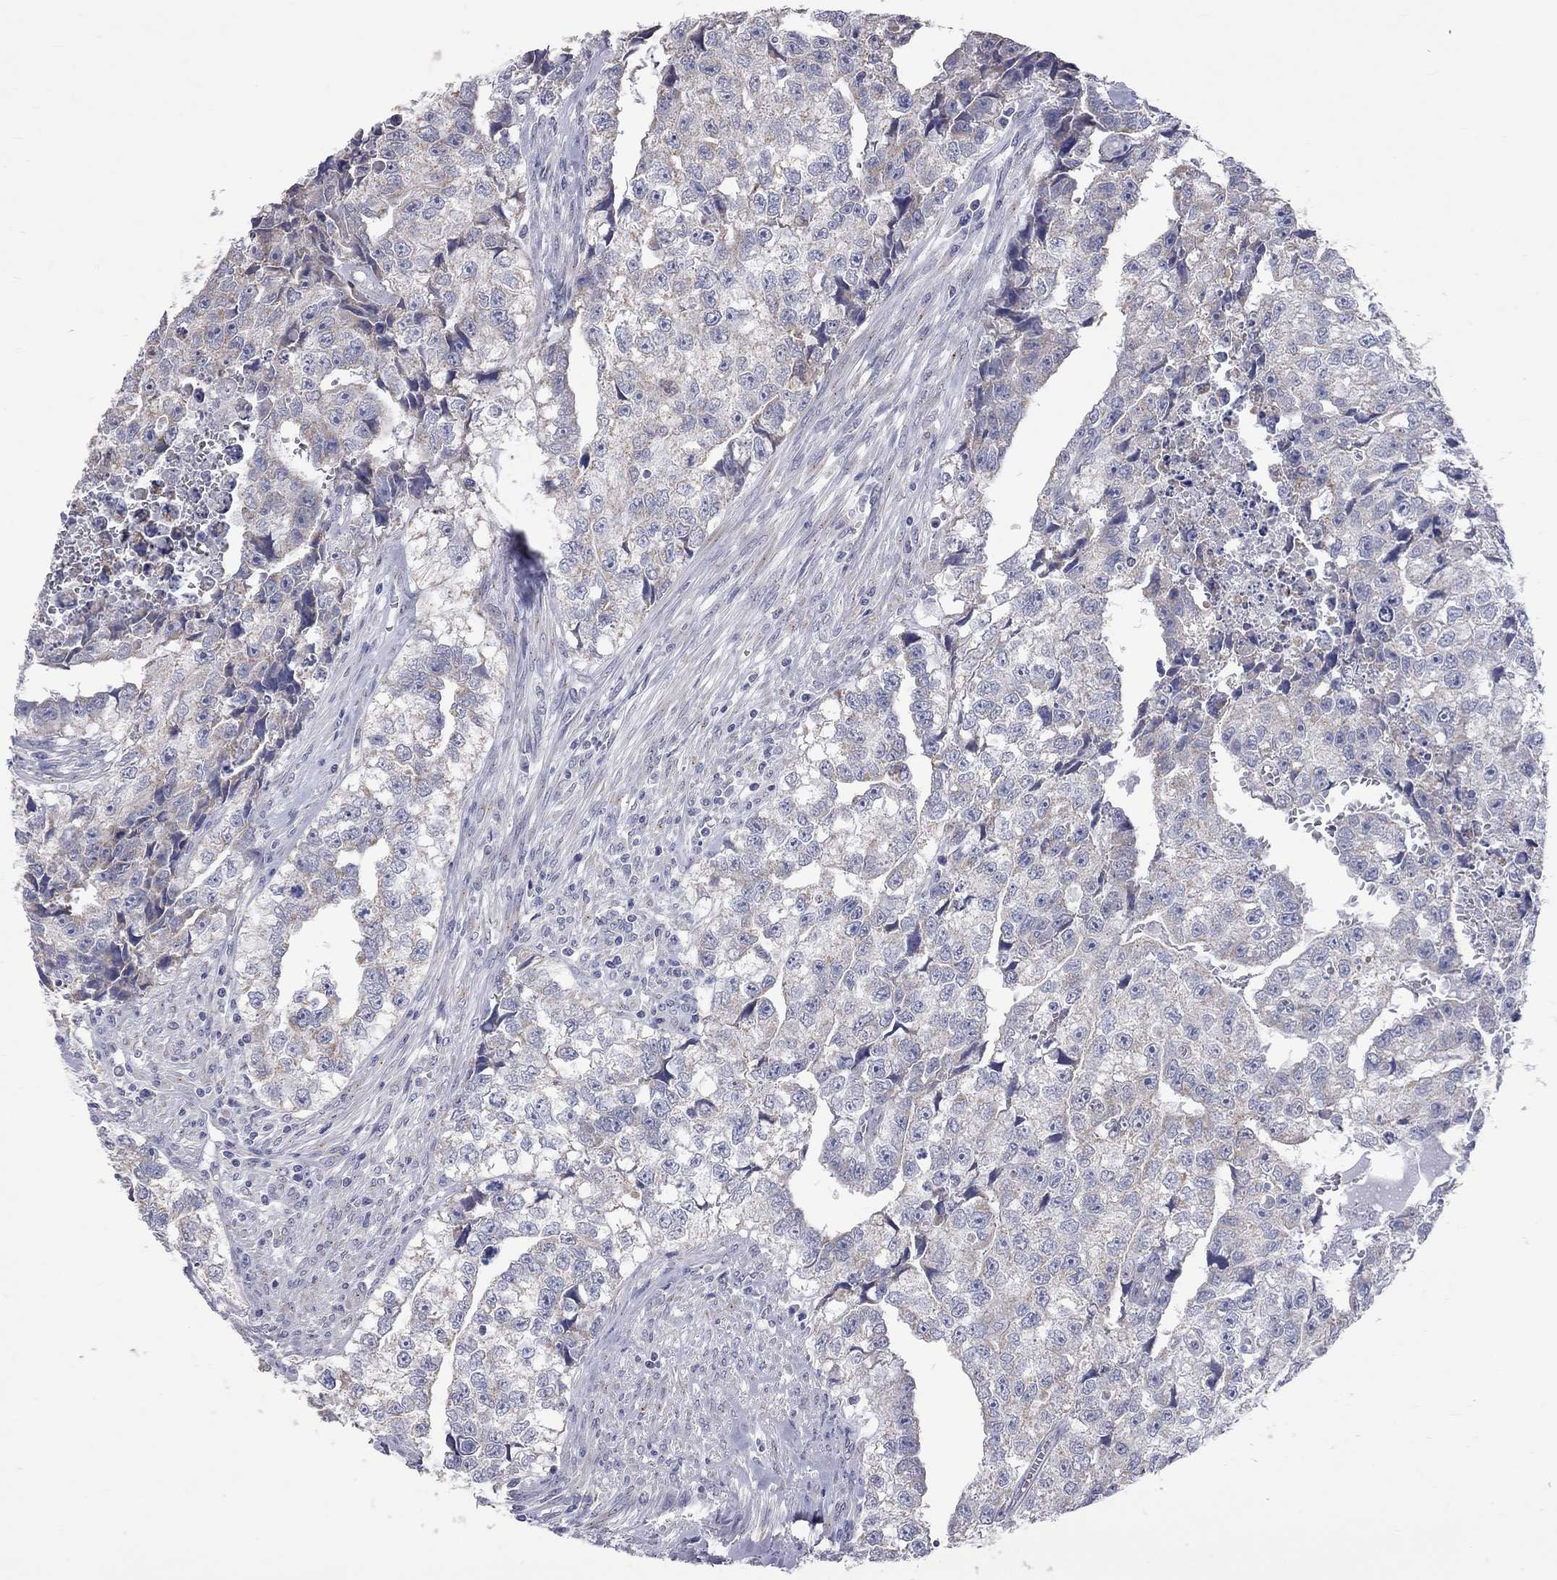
{"staining": {"intensity": "weak", "quantity": "25%-75%", "location": "cytoplasmic/membranous"}, "tissue": "testis cancer", "cell_type": "Tumor cells", "image_type": "cancer", "snomed": [{"axis": "morphology", "description": "Carcinoma, Embryonal, NOS"}, {"axis": "morphology", "description": "Teratoma, malignant, NOS"}, {"axis": "topography", "description": "Testis"}], "caption": "Immunohistochemical staining of testis malignant teratoma demonstrates weak cytoplasmic/membranous protein positivity in approximately 25%-75% of tumor cells. (brown staining indicates protein expression, while blue staining denotes nuclei).", "gene": "OPRK1", "patient": {"sex": "male", "age": 44}}